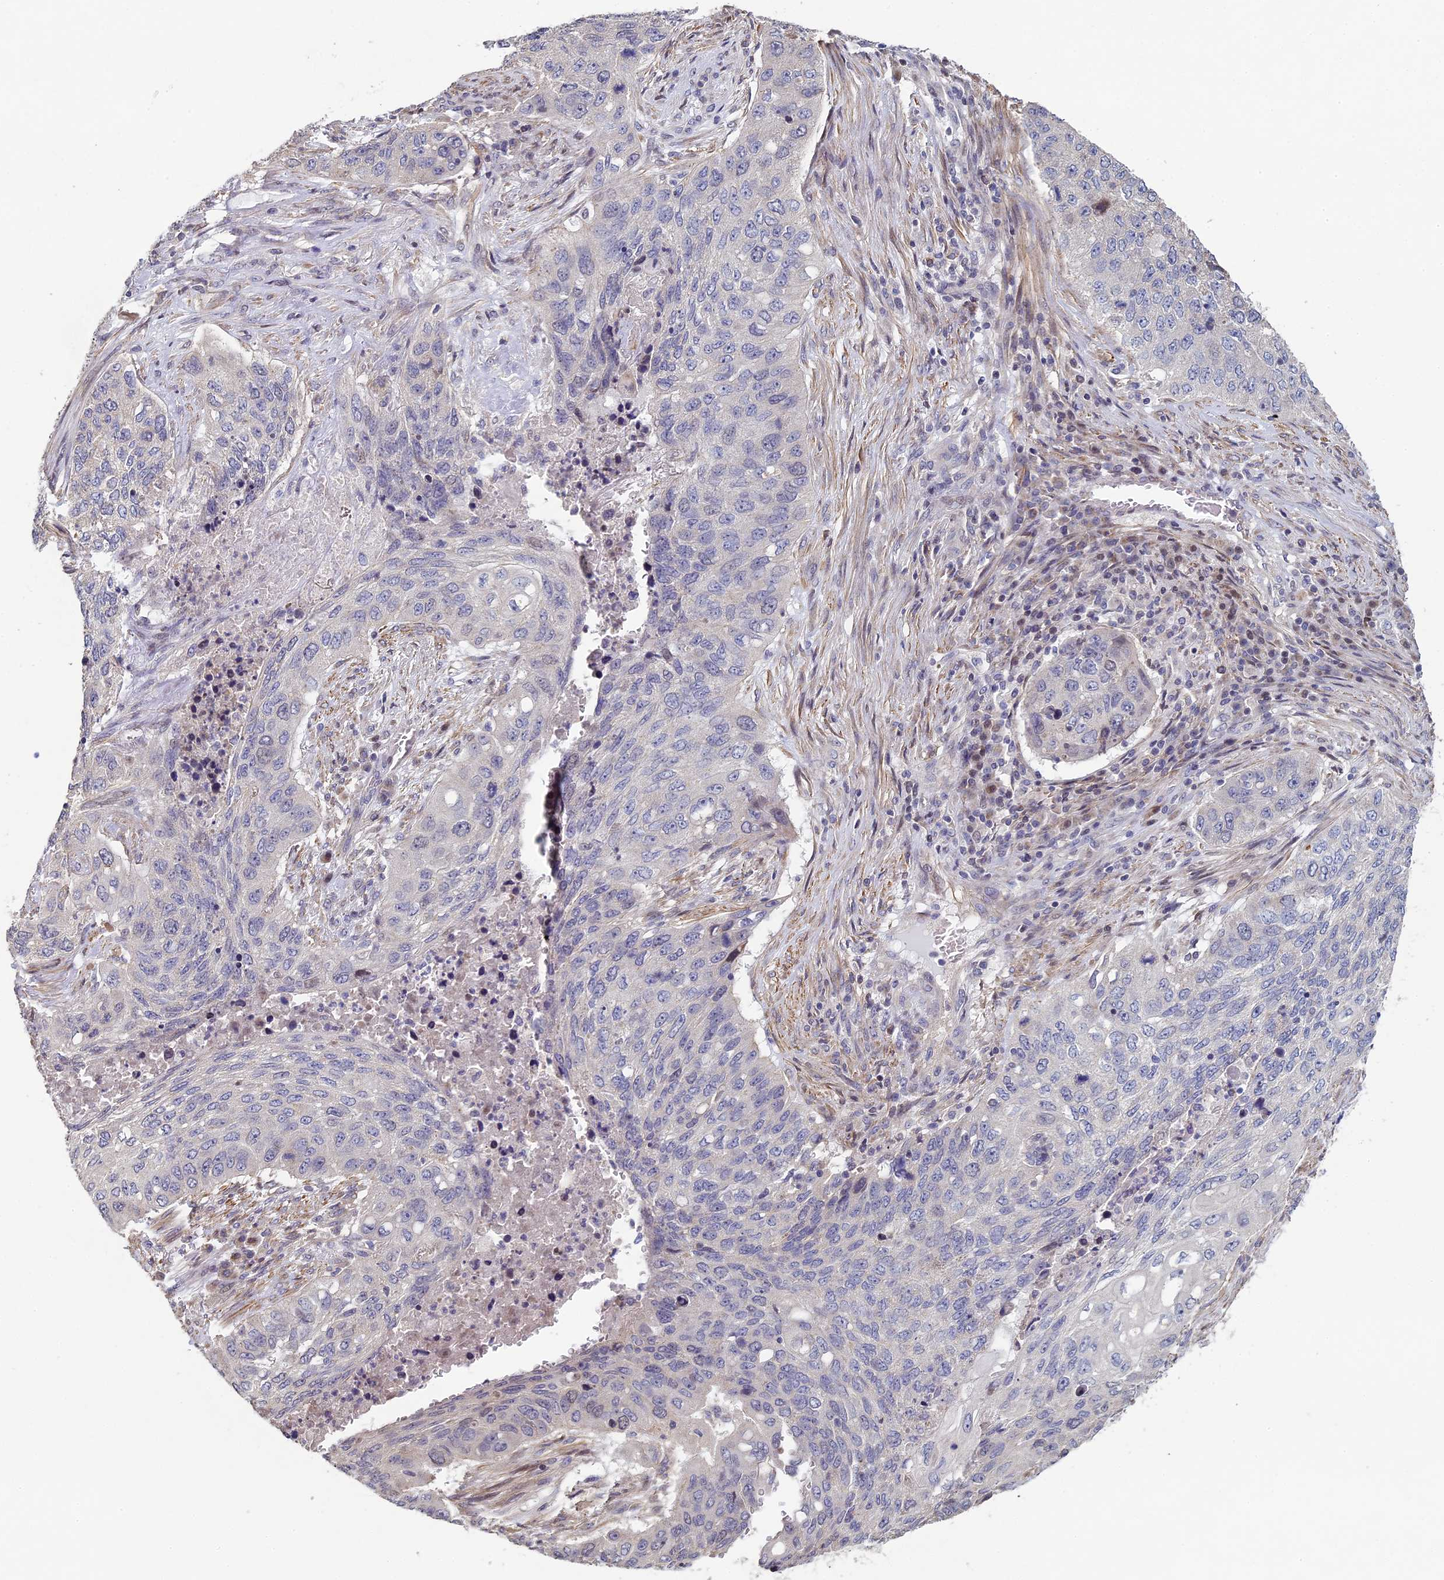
{"staining": {"intensity": "negative", "quantity": "none", "location": "none"}, "tissue": "lung cancer", "cell_type": "Tumor cells", "image_type": "cancer", "snomed": [{"axis": "morphology", "description": "Squamous cell carcinoma, NOS"}, {"axis": "topography", "description": "Lung"}], "caption": "Tumor cells show no significant expression in lung squamous cell carcinoma.", "gene": "DIXDC1", "patient": {"sex": "female", "age": 63}}